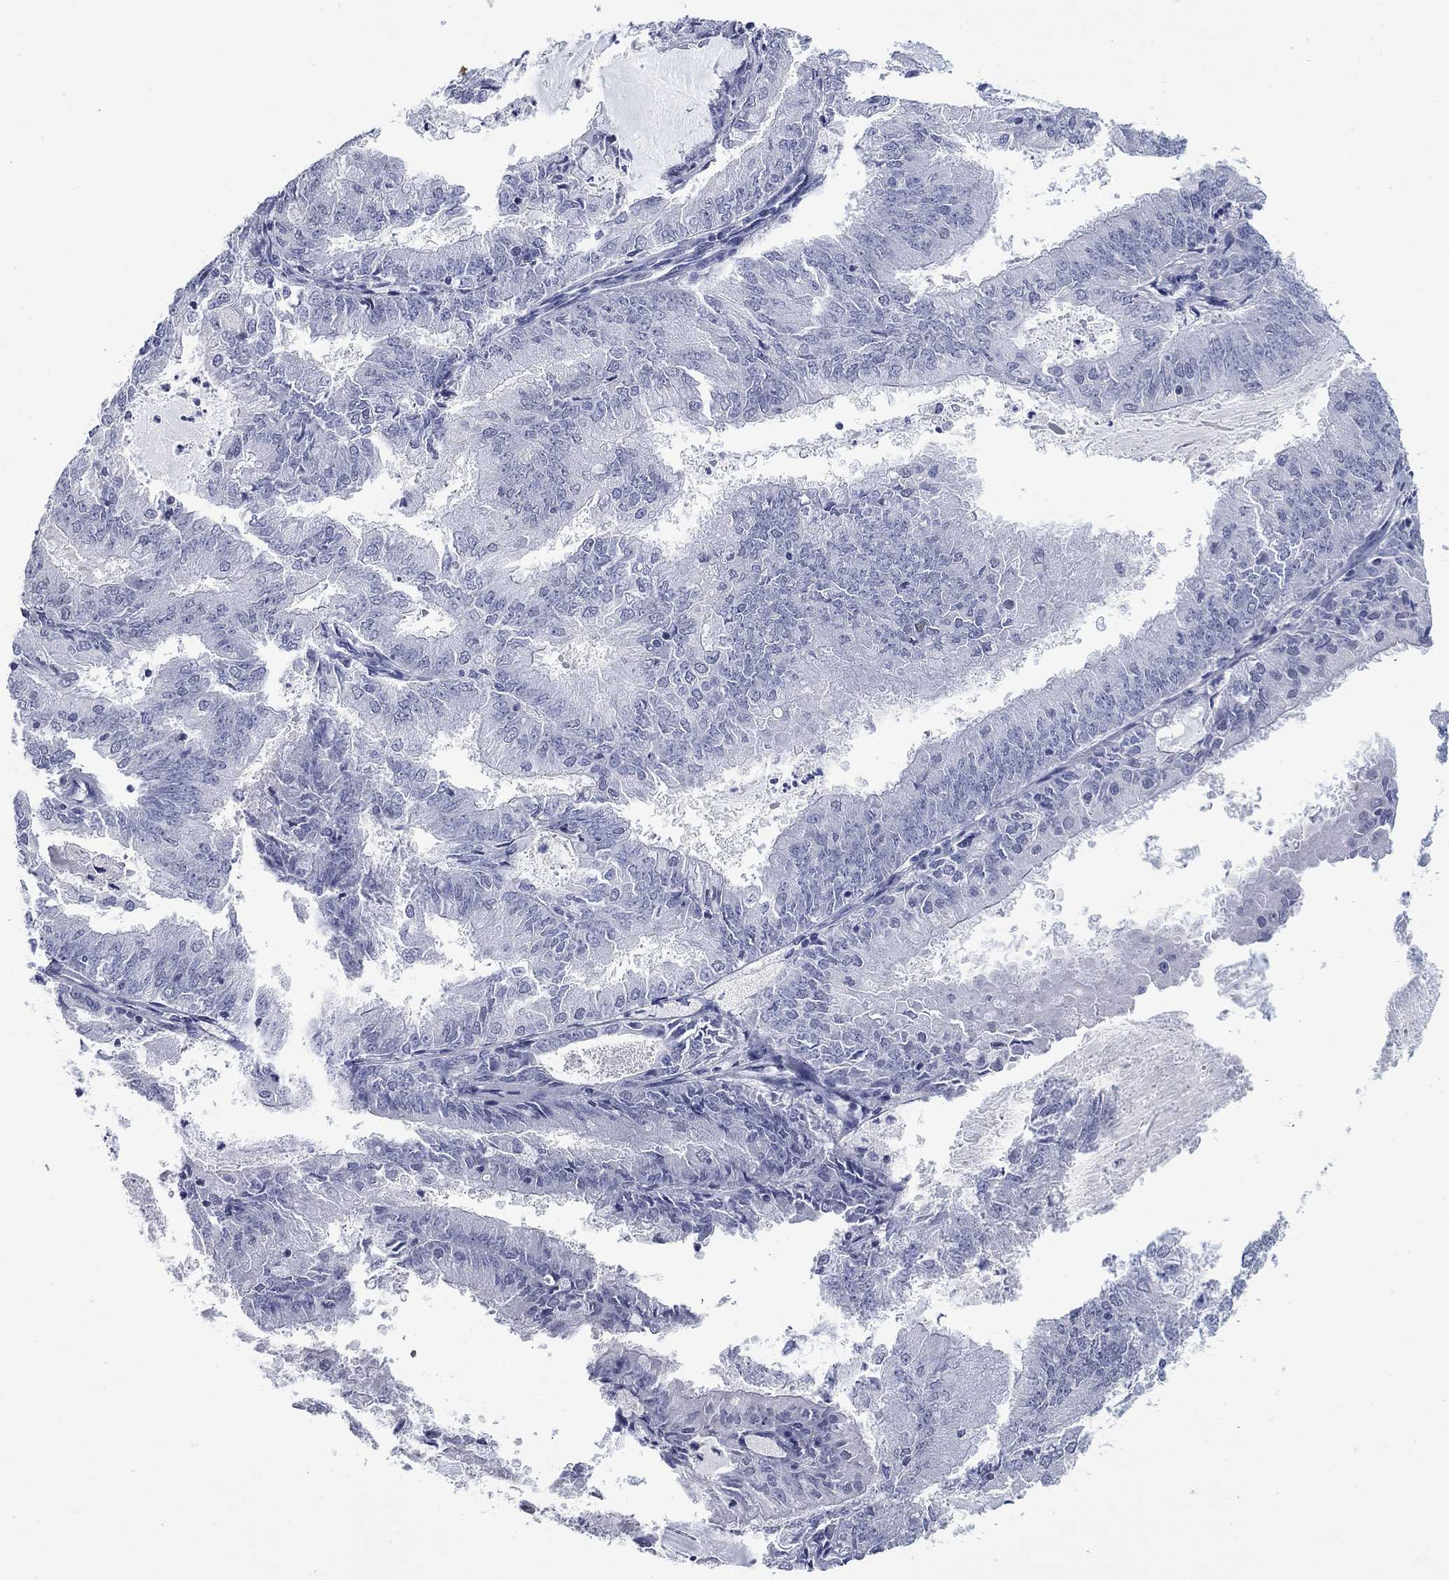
{"staining": {"intensity": "negative", "quantity": "none", "location": "none"}, "tissue": "endometrial cancer", "cell_type": "Tumor cells", "image_type": "cancer", "snomed": [{"axis": "morphology", "description": "Adenocarcinoma, NOS"}, {"axis": "topography", "description": "Endometrium"}], "caption": "Histopathology image shows no protein positivity in tumor cells of endometrial adenocarcinoma tissue.", "gene": "NPAS3", "patient": {"sex": "female", "age": 57}}